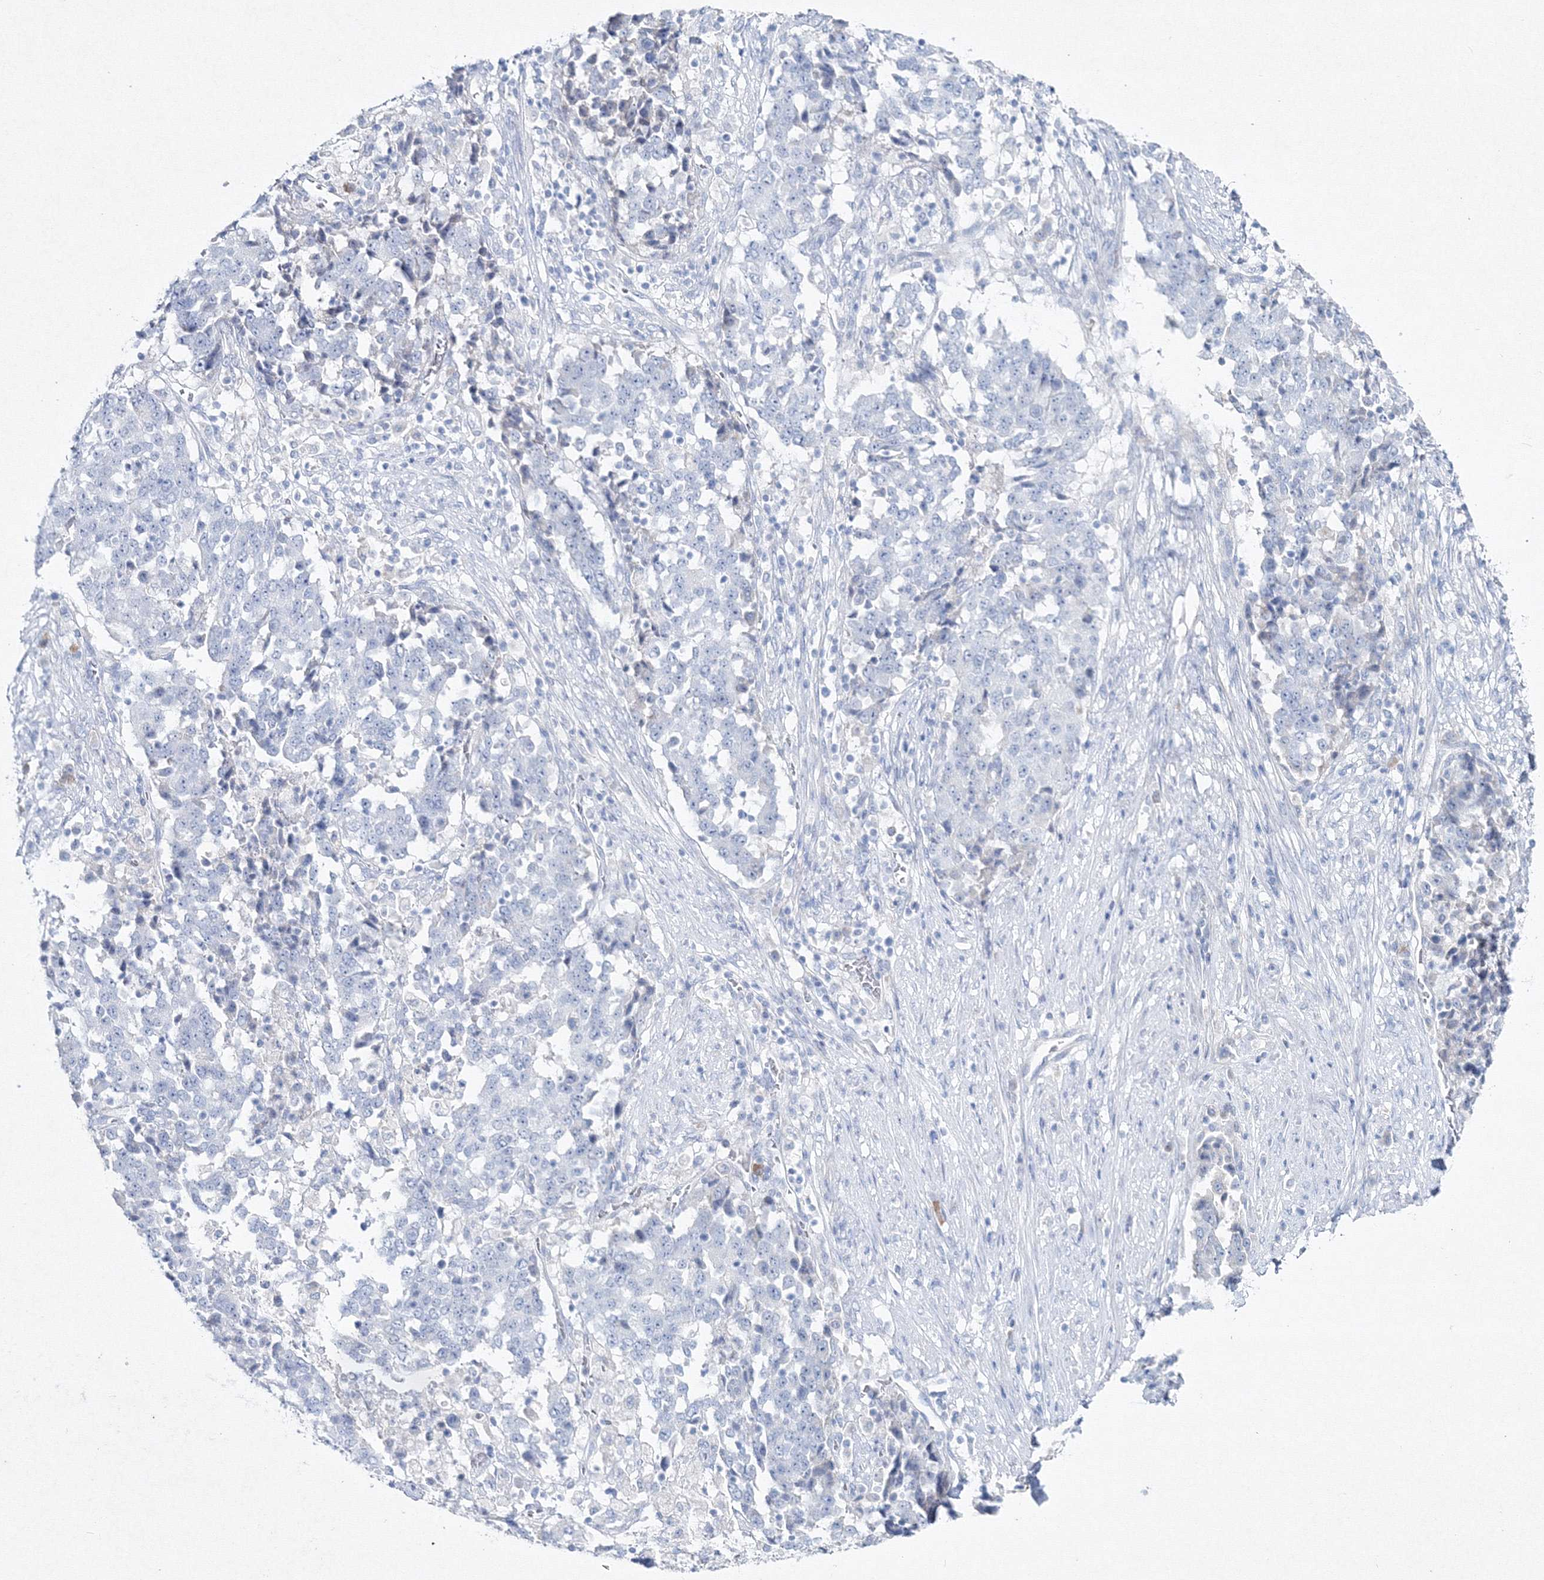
{"staining": {"intensity": "negative", "quantity": "none", "location": "none"}, "tissue": "stomach cancer", "cell_type": "Tumor cells", "image_type": "cancer", "snomed": [{"axis": "morphology", "description": "Adenocarcinoma, NOS"}, {"axis": "topography", "description": "Stomach"}], "caption": "Immunohistochemical staining of stomach cancer (adenocarcinoma) displays no significant staining in tumor cells.", "gene": "GCKR", "patient": {"sex": "male", "age": 59}}